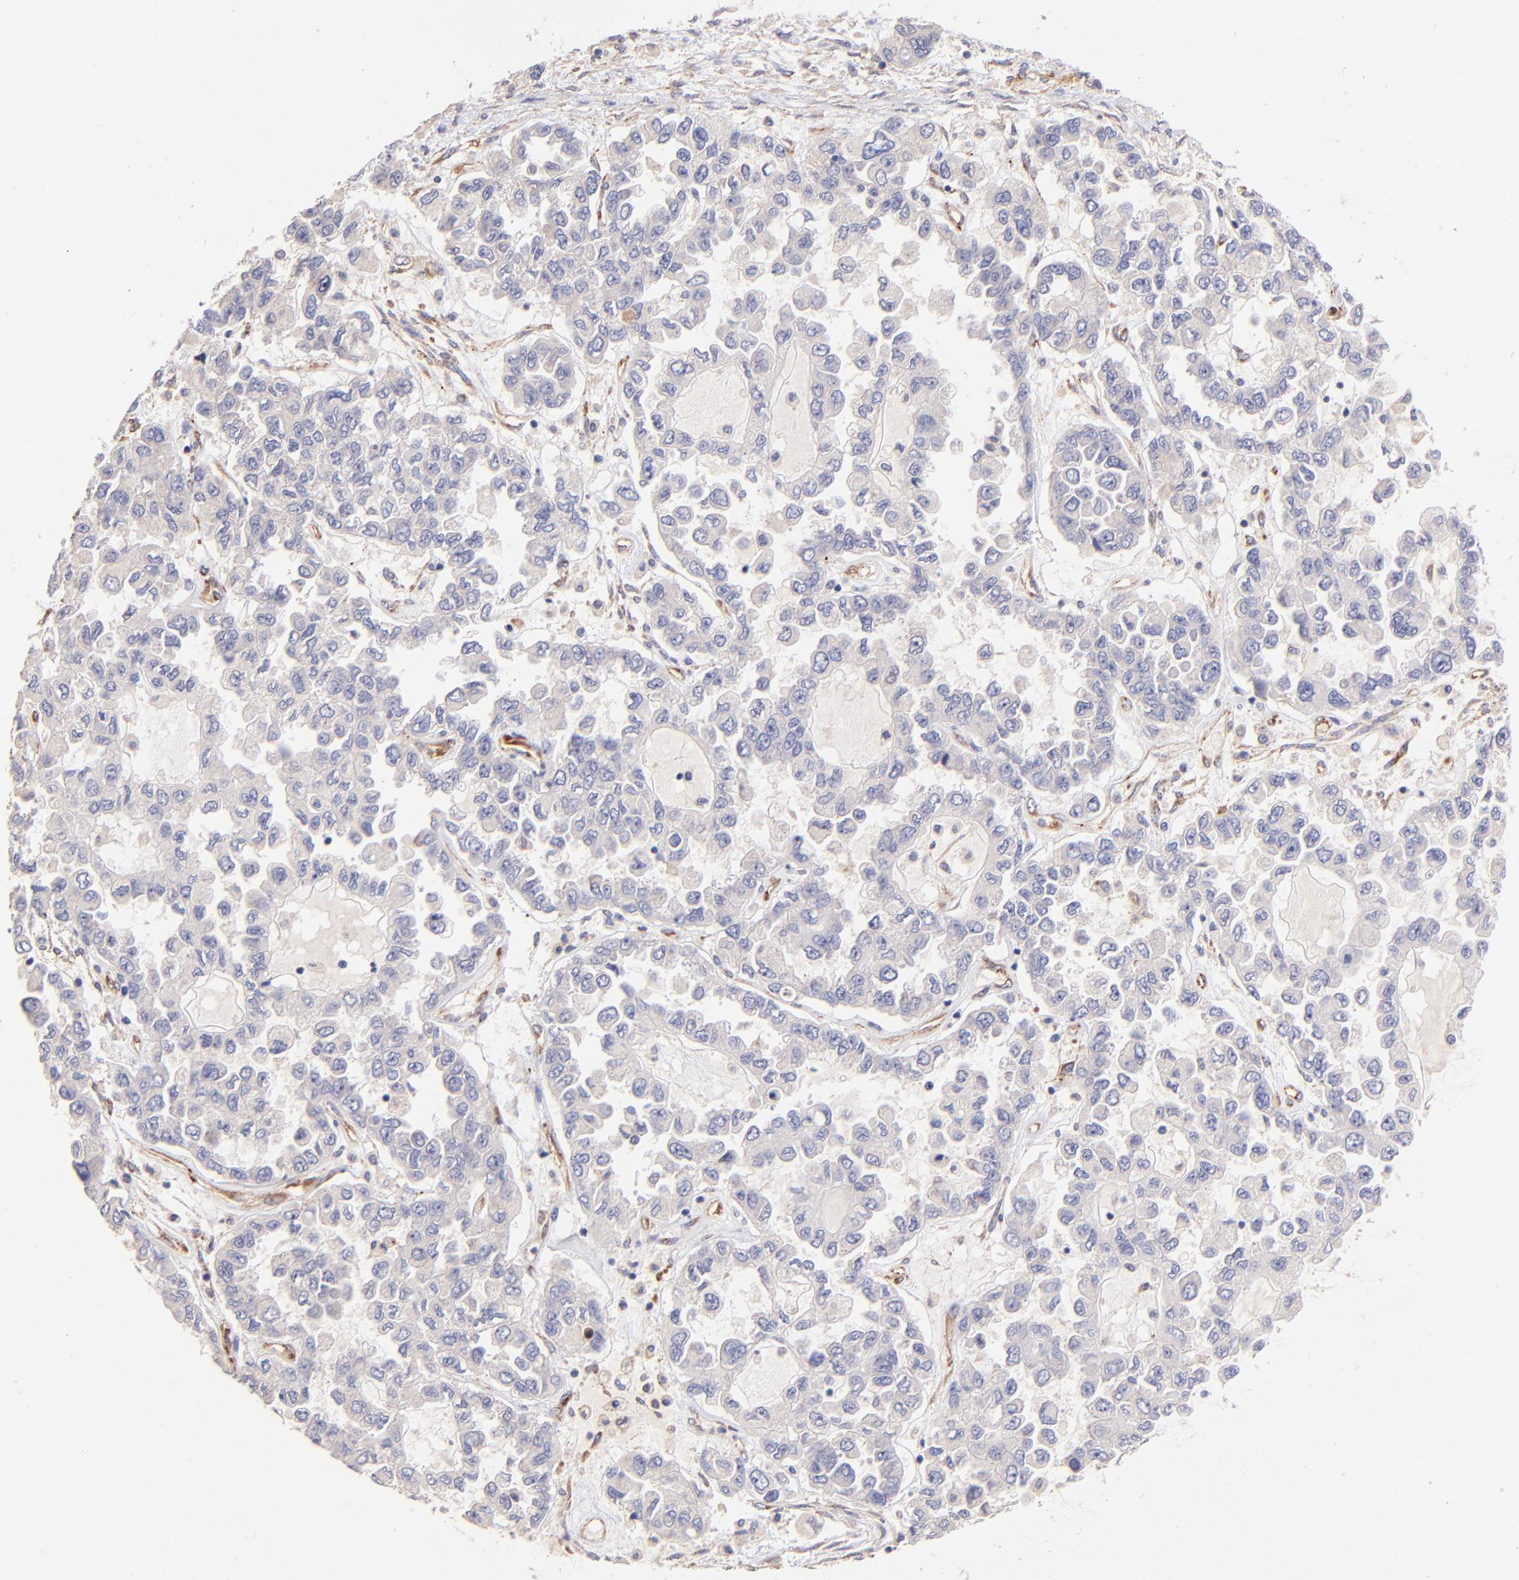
{"staining": {"intensity": "negative", "quantity": "none", "location": "none"}, "tissue": "ovarian cancer", "cell_type": "Tumor cells", "image_type": "cancer", "snomed": [{"axis": "morphology", "description": "Cystadenocarcinoma, serous, NOS"}, {"axis": "topography", "description": "Ovary"}], "caption": "A histopathology image of human ovarian cancer is negative for staining in tumor cells. (DAB (3,3'-diaminobenzidine) IHC with hematoxylin counter stain).", "gene": "SPARC", "patient": {"sex": "female", "age": 84}}